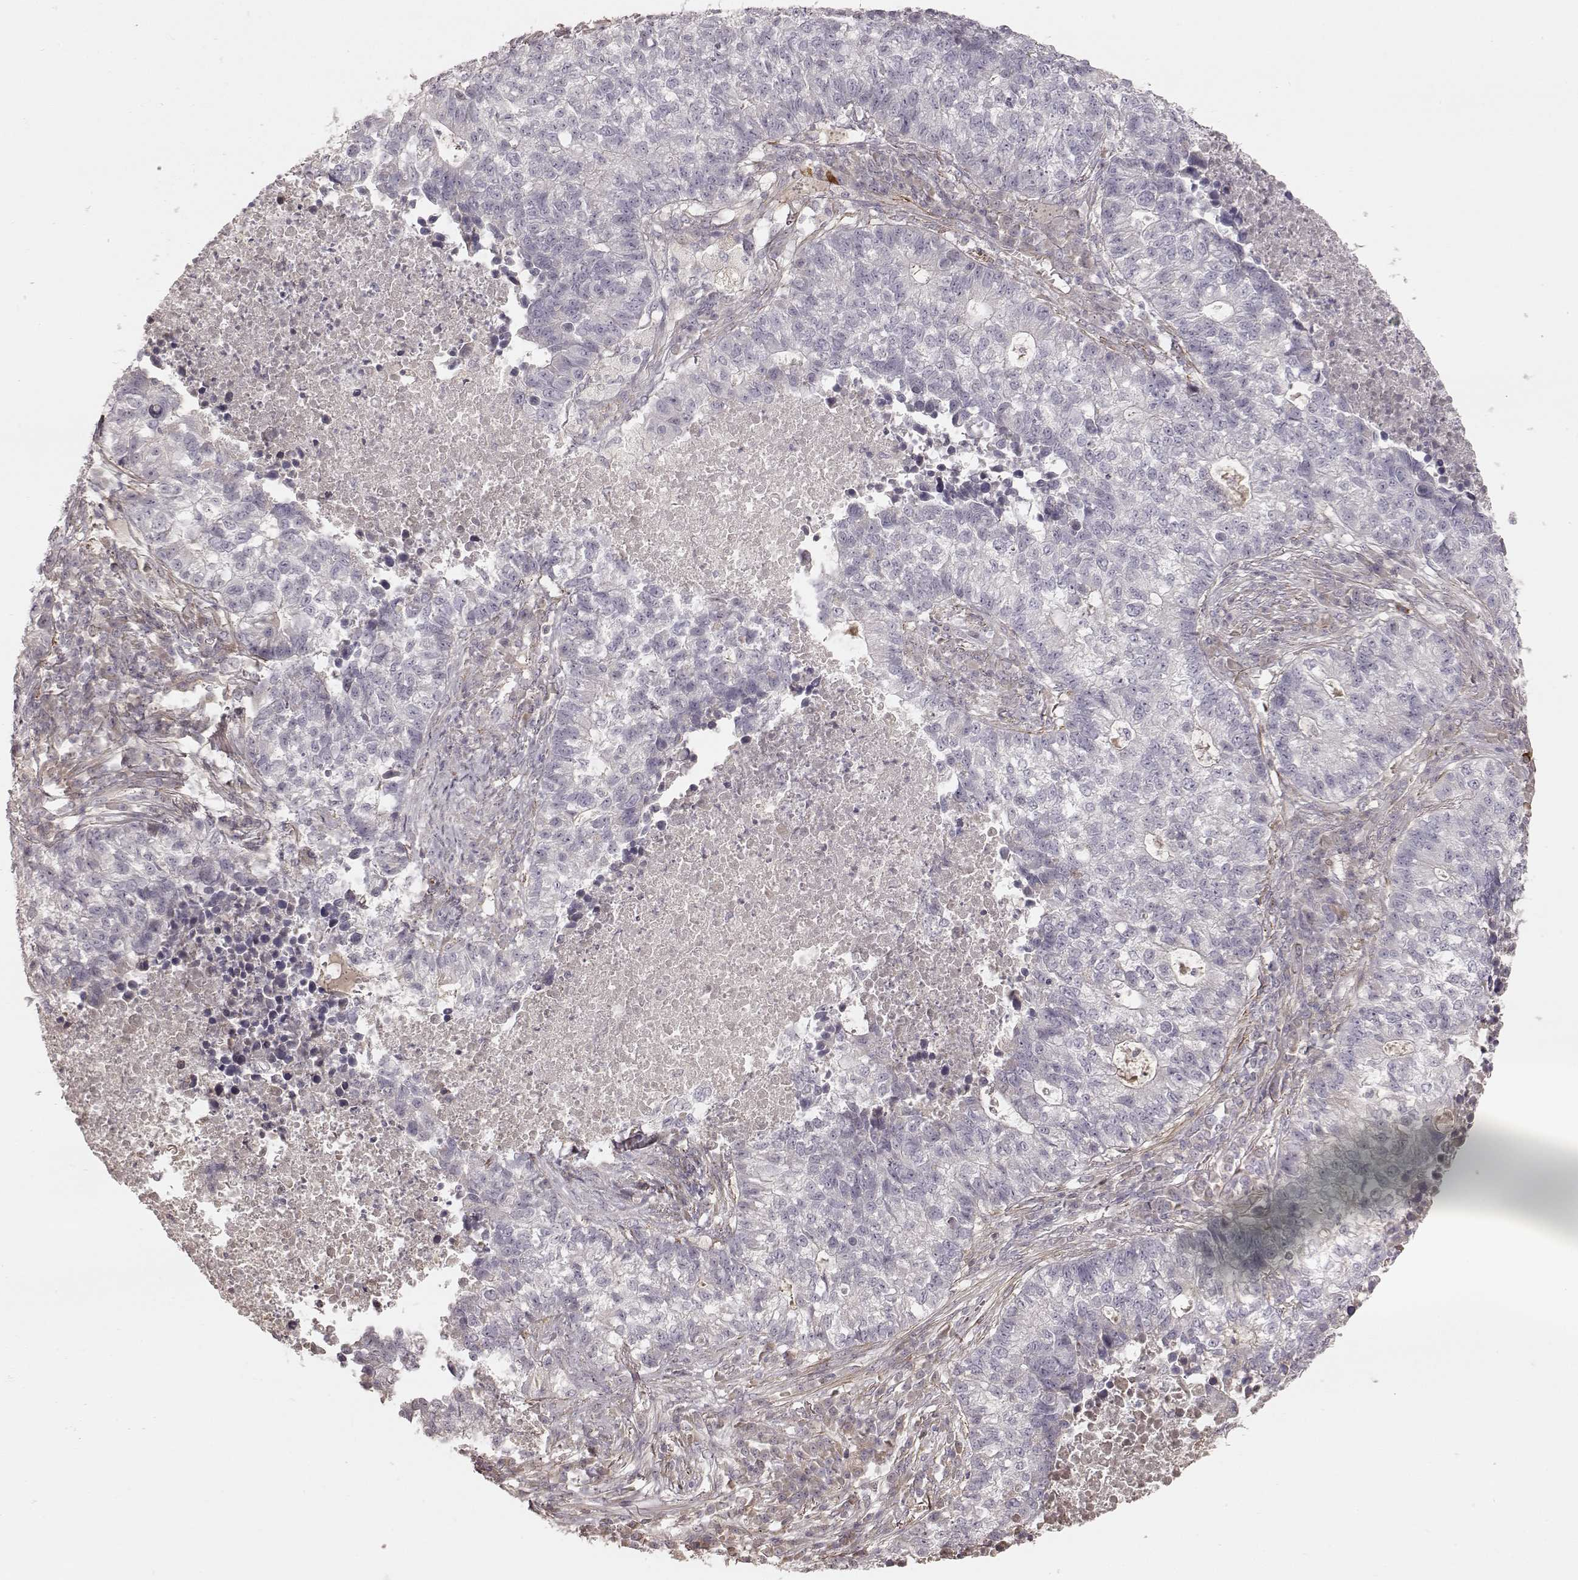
{"staining": {"intensity": "negative", "quantity": "none", "location": "none"}, "tissue": "lung cancer", "cell_type": "Tumor cells", "image_type": "cancer", "snomed": [{"axis": "morphology", "description": "Adenocarcinoma, NOS"}, {"axis": "topography", "description": "Lung"}], "caption": "Immunohistochemistry micrograph of neoplastic tissue: adenocarcinoma (lung) stained with DAB demonstrates no significant protein expression in tumor cells.", "gene": "KCNJ9", "patient": {"sex": "male", "age": 57}}